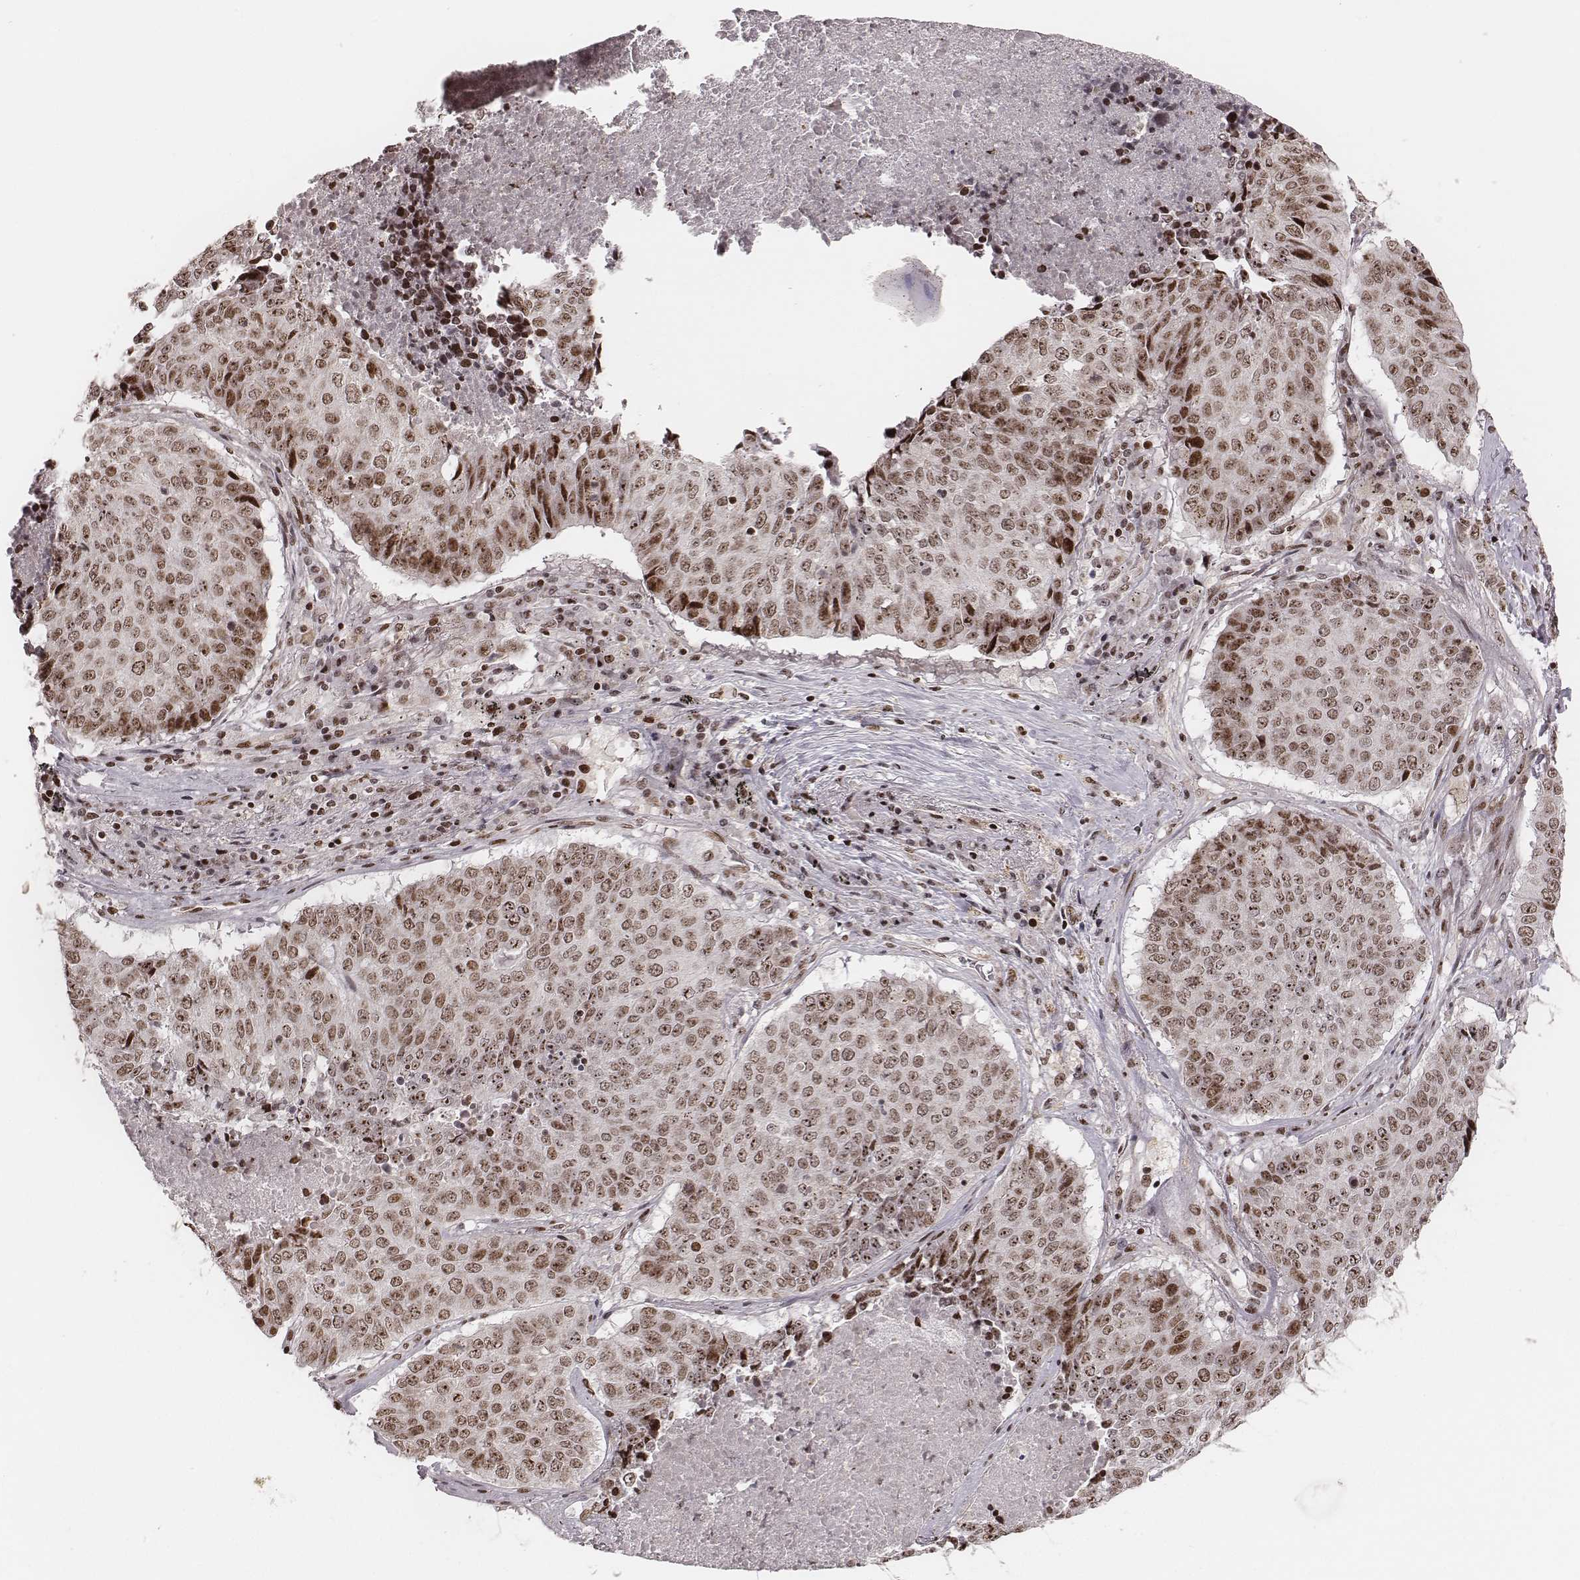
{"staining": {"intensity": "moderate", "quantity": "25%-75%", "location": "nuclear"}, "tissue": "lung cancer", "cell_type": "Tumor cells", "image_type": "cancer", "snomed": [{"axis": "morphology", "description": "Normal tissue, NOS"}, {"axis": "morphology", "description": "Squamous cell carcinoma, NOS"}, {"axis": "topography", "description": "Bronchus"}, {"axis": "topography", "description": "Lung"}], "caption": "Lung cancer stained with a protein marker exhibits moderate staining in tumor cells.", "gene": "VRK3", "patient": {"sex": "male", "age": 64}}